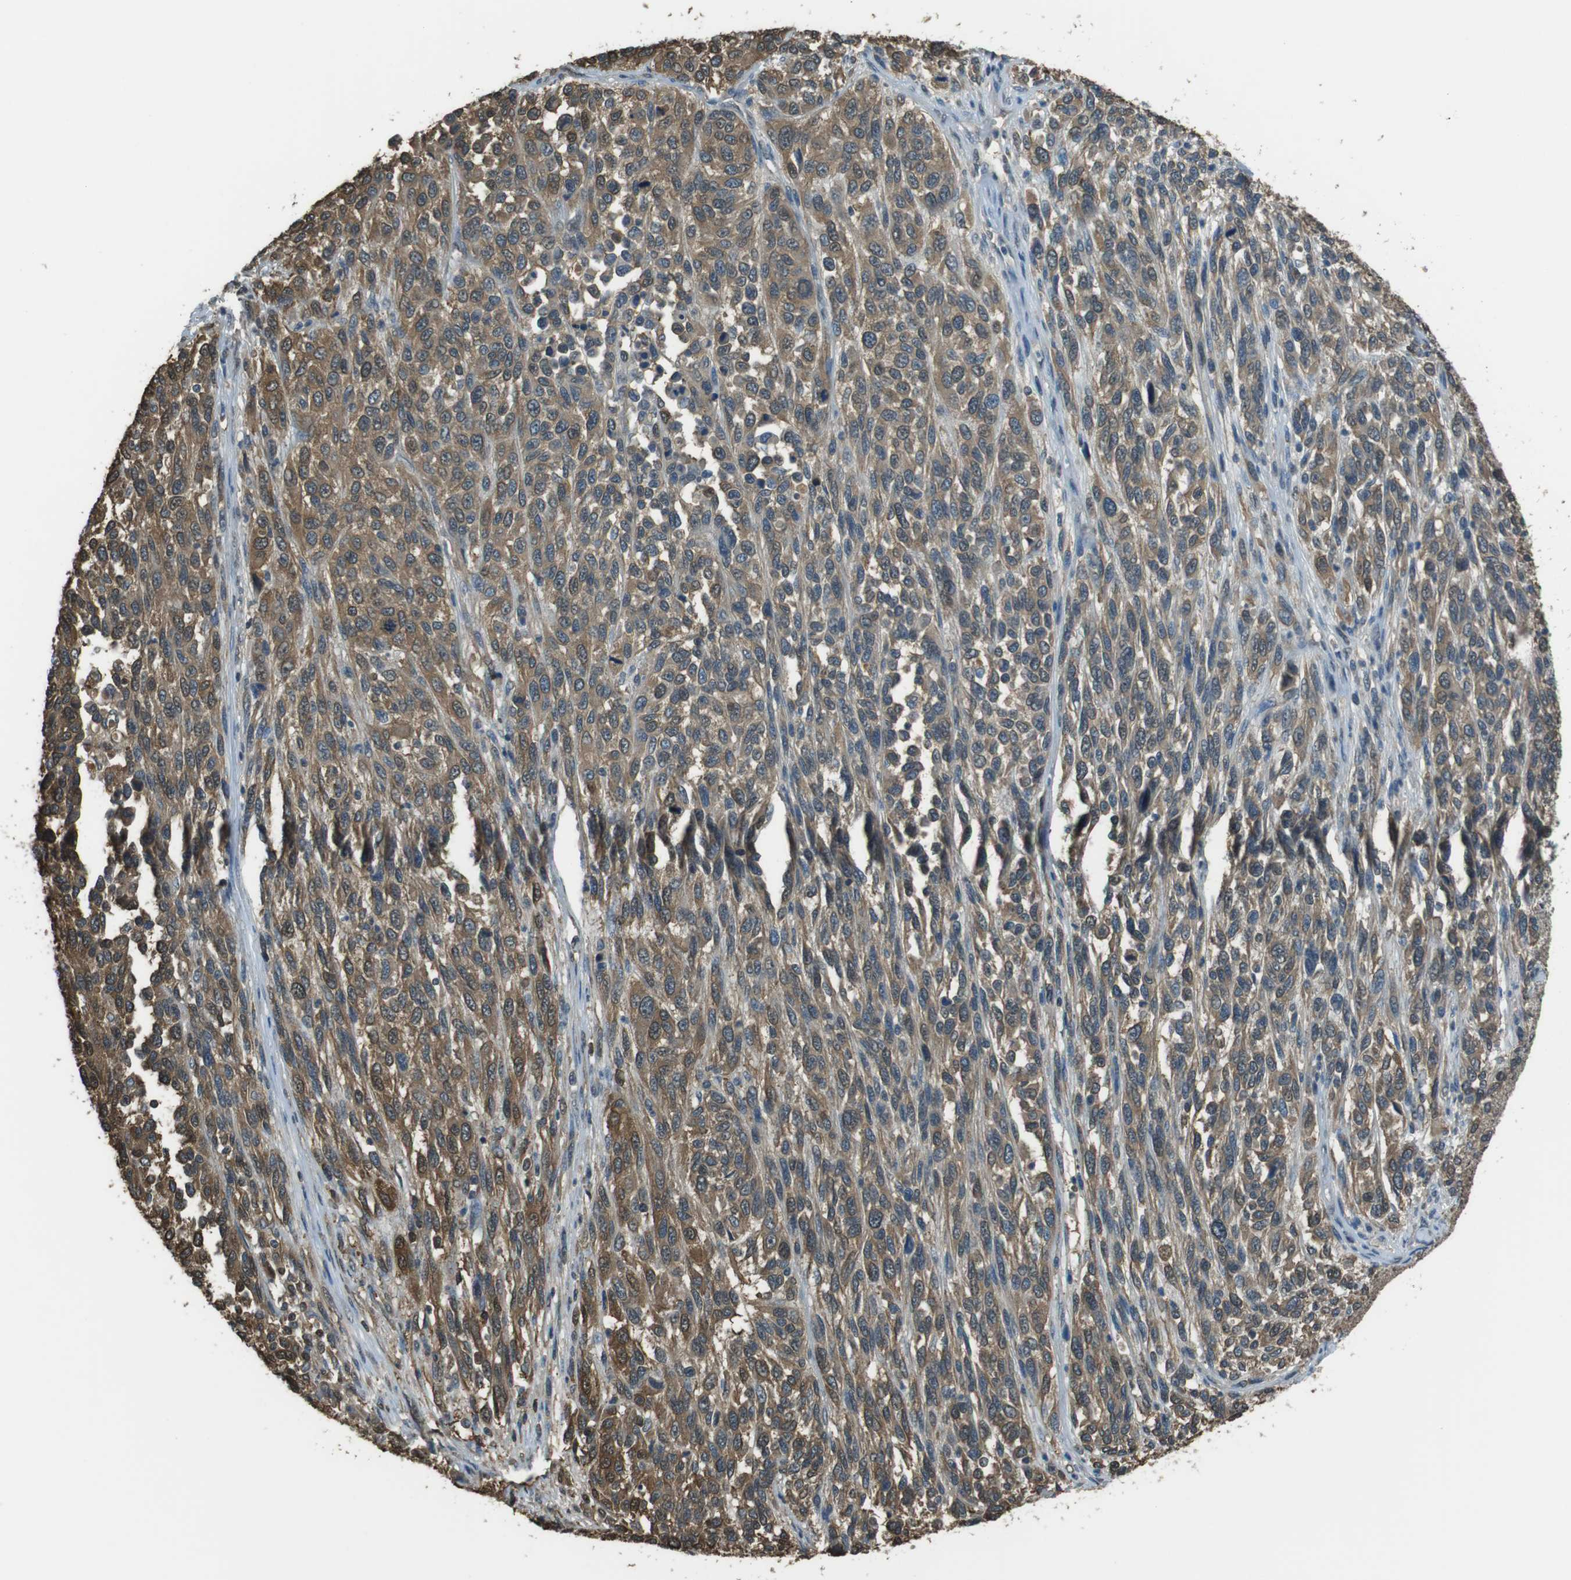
{"staining": {"intensity": "moderate", "quantity": ">75%", "location": "cytoplasmic/membranous"}, "tissue": "melanoma", "cell_type": "Tumor cells", "image_type": "cancer", "snomed": [{"axis": "morphology", "description": "Malignant melanoma, Metastatic site"}, {"axis": "topography", "description": "Lymph node"}], "caption": "Immunohistochemistry (IHC) staining of malignant melanoma (metastatic site), which exhibits medium levels of moderate cytoplasmic/membranous staining in approximately >75% of tumor cells indicating moderate cytoplasmic/membranous protein positivity. The staining was performed using DAB (brown) for protein detection and nuclei were counterstained in hematoxylin (blue).", "gene": "TWSG1", "patient": {"sex": "male", "age": 61}}